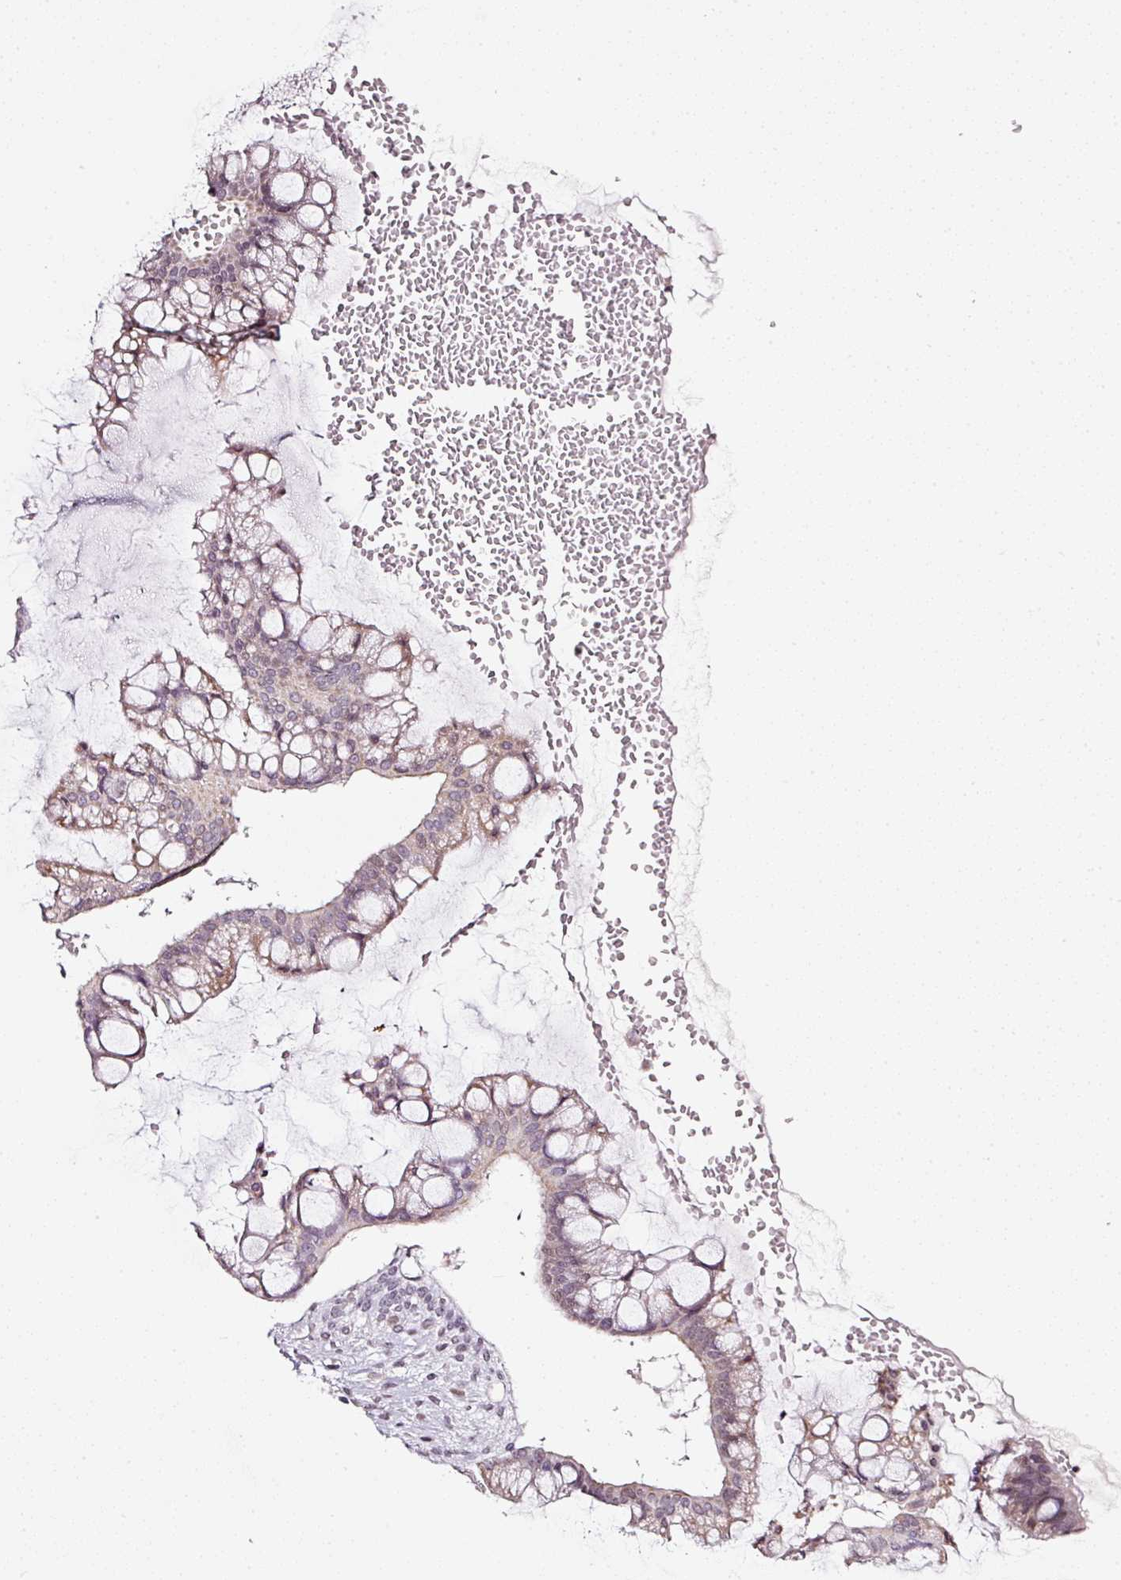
{"staining": {"intensity": "moderate", "quantity": "<25%", "location": "cytoplasmic/membranous"}, "tissue": "ovarian cancer", "cell_type": "Tumor cells", "image_type": "cancer", "snomed": [{"axis": "morphology", "description": "Cystadenocarcinoma, mucinous, NOS"}, {"axis": "topography", "description": "Ovary"}], "caption": "High-magnification brightfield microscopy of mucinous cystadenocarcinoma (ovarian) stained with DAB (brown) and counterstained with hematoxylin (blue). tumor cells exhibit moderate cytoplasmic/membranous expression is identified in approximately<25% of cells. (DAB (3,3'-diaminobenzidine) = brown stain, brightfield microscopy at high magnification).", "gene": "NRDE2", "patient": {"sex": "female", "age": 73}}